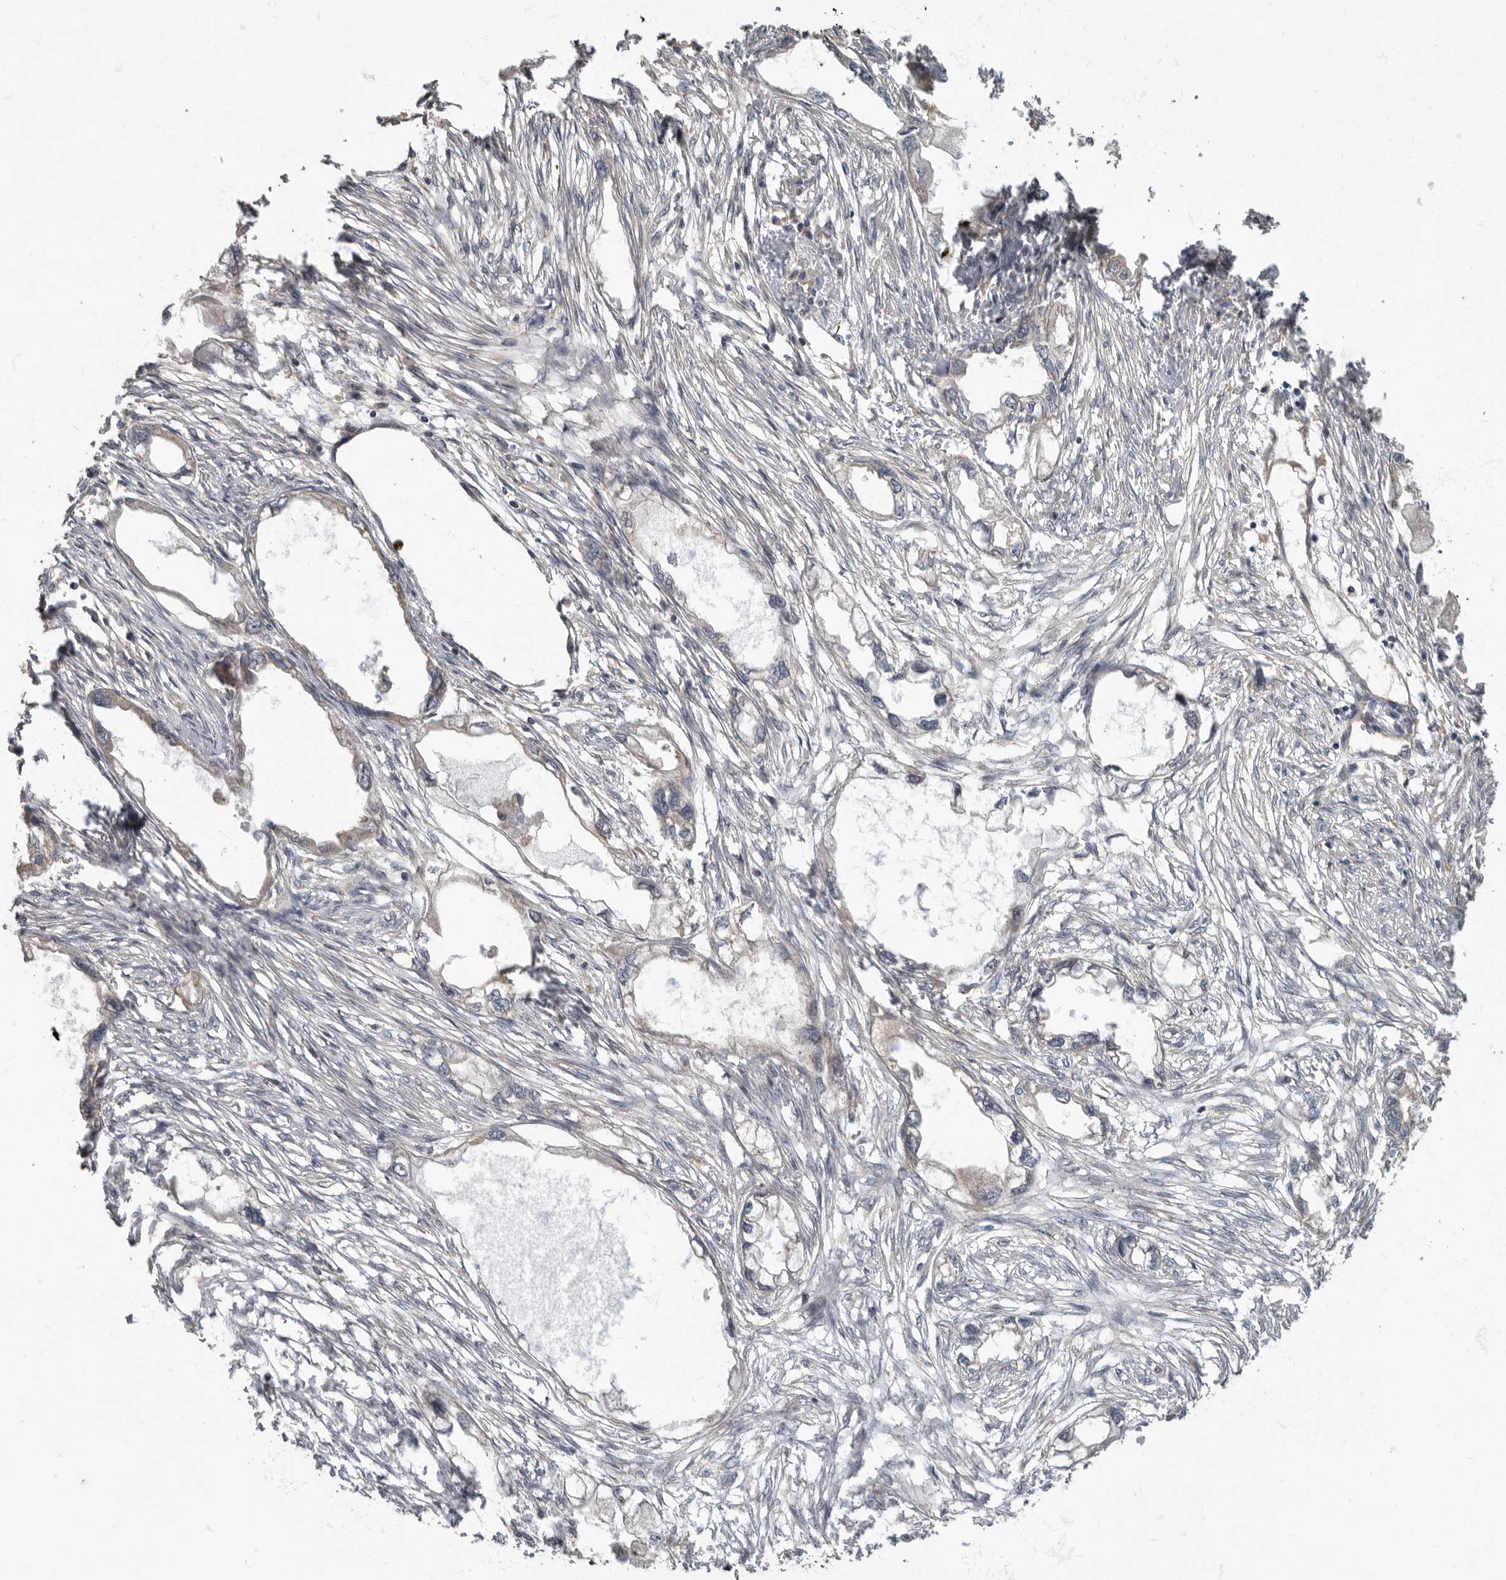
{"staining": {"intensity": "negative", "quantity": "none", "location": "none"}, "tissue": "endometrial cancer", "cell_type": "Tumor cells", "image_type": "cancer", "snomed": [{"axis": "morphology", "description": "Adenocarcinoma, NOS"}, {"axis": "morphology", "description": "Adenocarcinoma, metastatic, NOS"}, {"axis": "topography", "description": "Adipose tissue"}, {"axis": "topography", "description": "Endometrium"}], "caption": "IHC of human endometrial cancer (adenocarcinoma) shows no staining in tumor cells.", "gene": "DAAM1", "patient": {"sex": "female", "age": 67}}